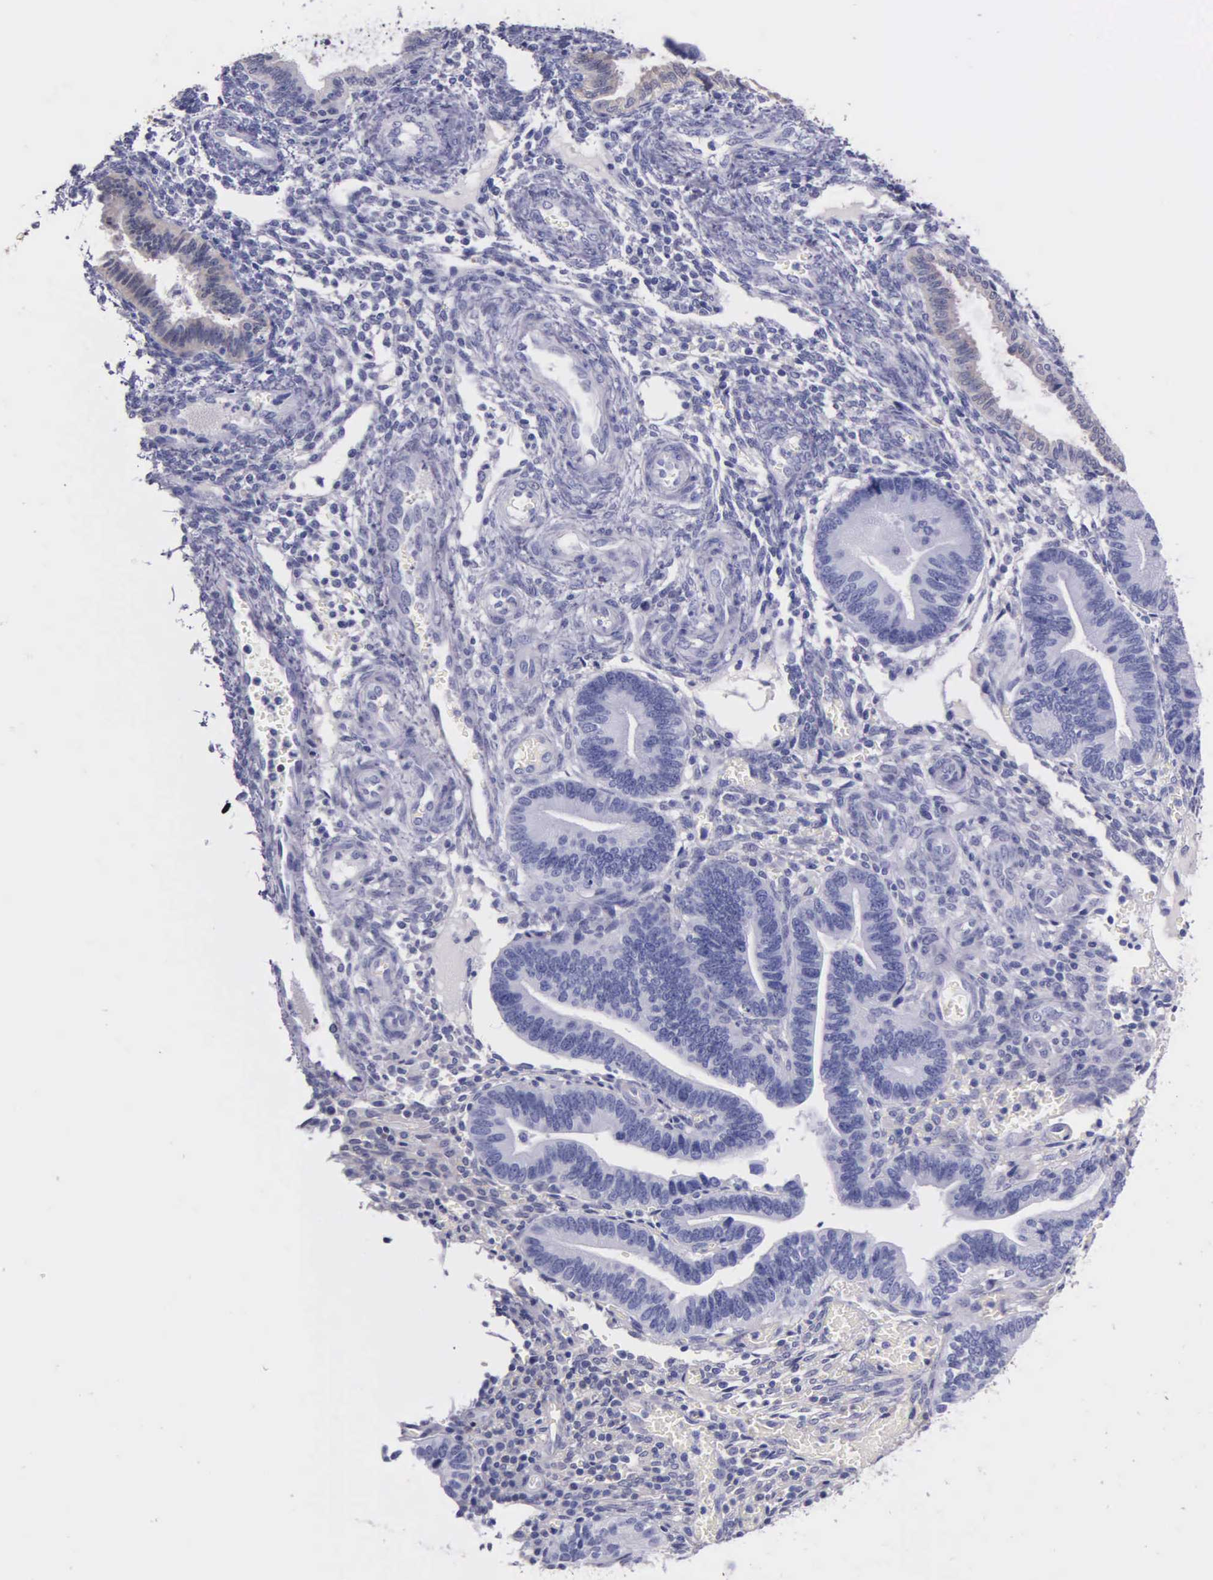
{"staining": {"intensity": "negative", "quantity": "none", "location": "none"}, "tissue": "endometrium", "cell_type": "Cells in endometrial stroma", "image_type": "normal", "snomed": [{"axis": "morphology", "description": "Normal tissue, NOS"}, {"axis": "topography", "description": "Endometrium"}], "caption": "Immunohistochemistry (IHC) of unremarkable endometrium reveals no staining in cells in endometrial stroma. (DAB (3,3'-diaminobenzidine) immunohistochemistry with hematoxylin counter stain).", "gene": "GSTT2B", "patient": {"sex": "female", "age": 36}}